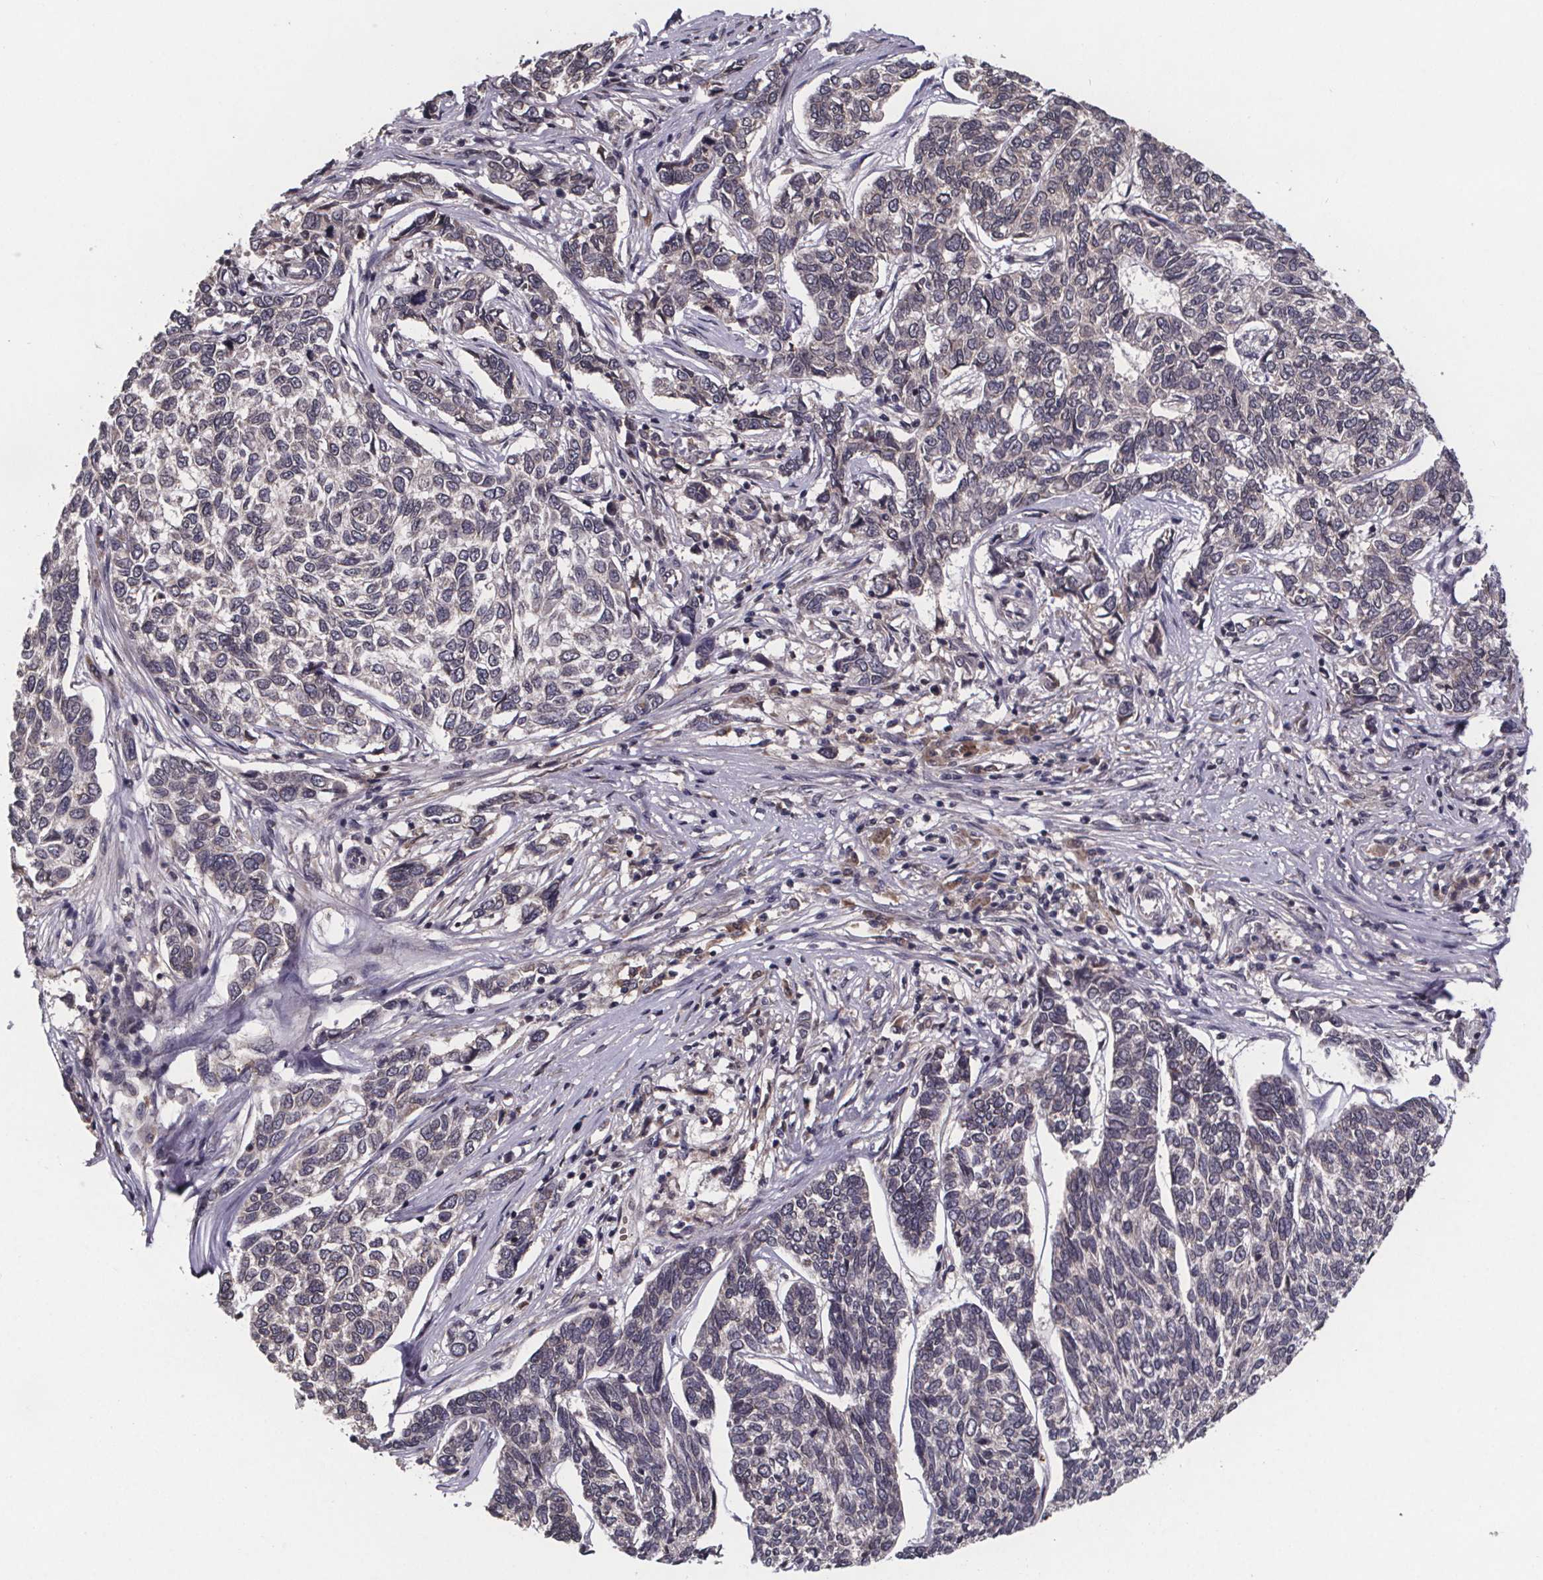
{"staining": {"intensity": "negative", "quantity": "none", "location": "none"}, "tissue": "skin cancer", "cell_type": "Tumor cells", "image_type": "cancer", "snomed": [{"axis": "morphology", "description": "Basal cell carcinoma"}, {"axis": "topography", "description": "Skin"}], "caption": "This image is of skin cancer (basal cell carcinoma) stained with immunohistochemistry to label a protein in brown with the nuclei are counter-stained blue. There is no positivity in tumor cells.", "gene": "SAT1", "patient": {"sex": "female", "age": 65}}